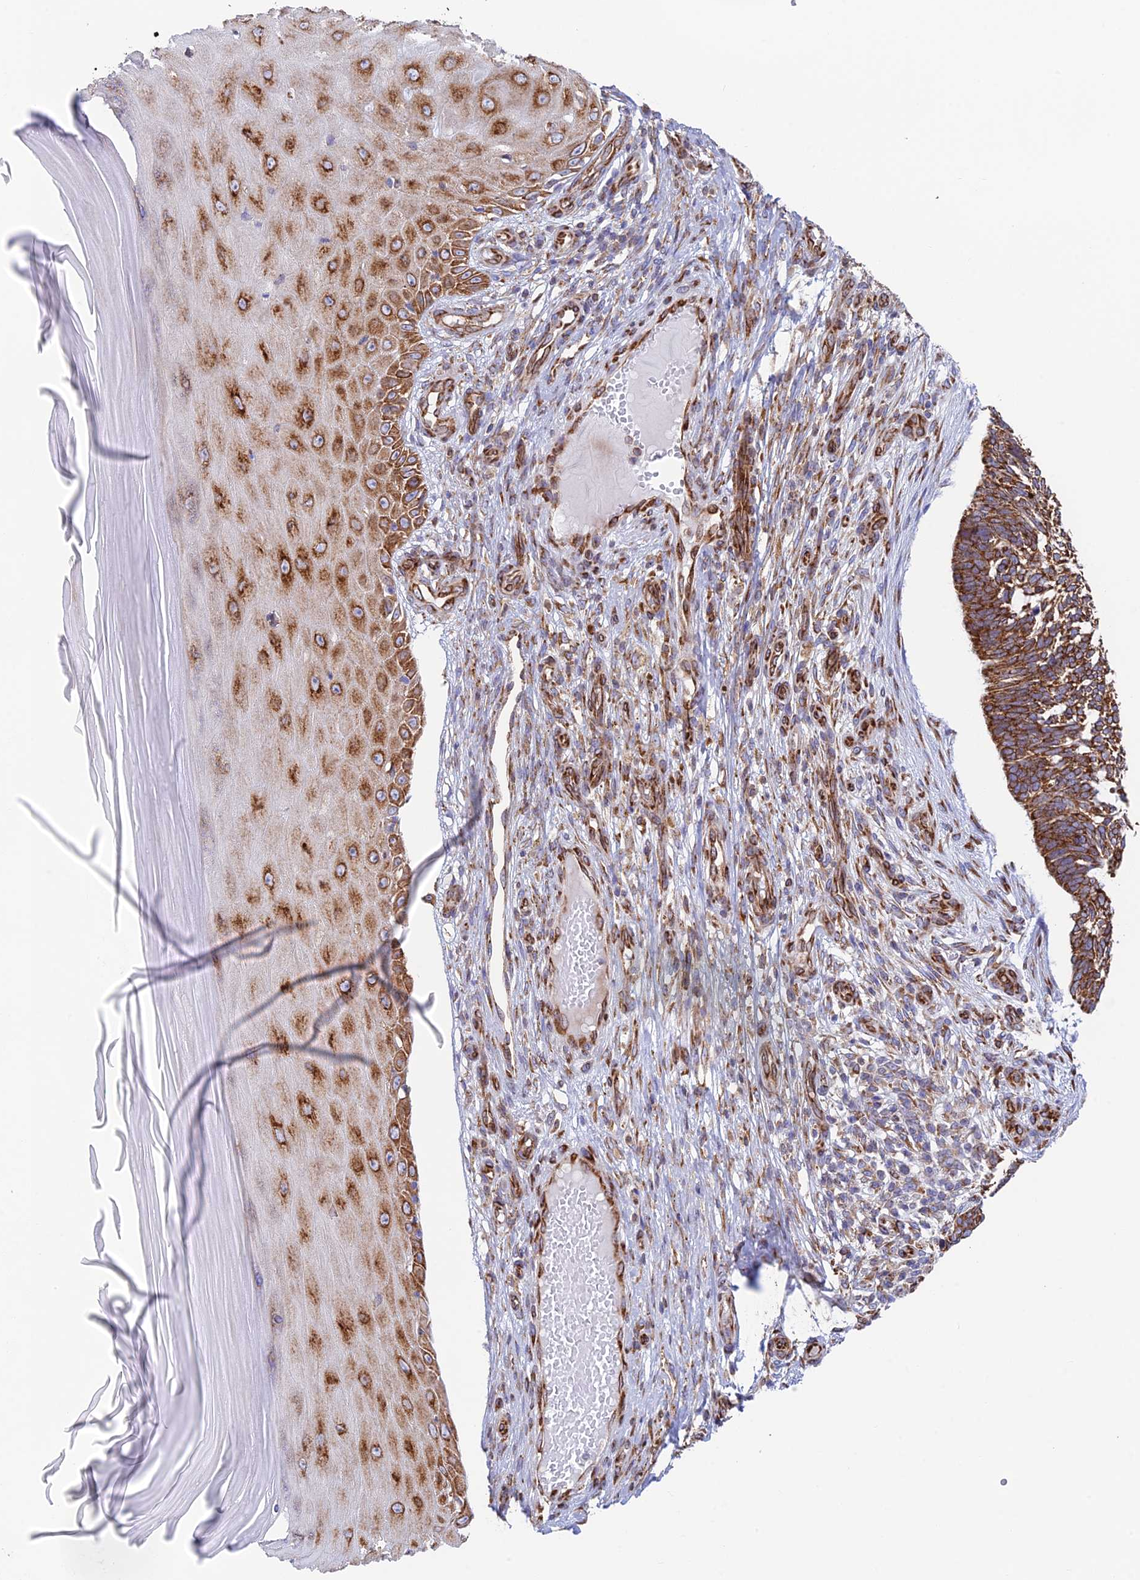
{"staining": {"intensity": "moderate", "quantity": ">75%", "location": "cytoplasmic/membranous"}, "tissue": "skin cancer", "cell_type": "Tumor cells", "image_type": "cancer", "snomed": [{"axis": "morphology", "description": "Basal cell carcinoma"}, {"axis": "topography", "description": "Skin"}], "caption": "The photomicrograph shows a brown stain indicating the presence of a protein in the cytoplasmic/membranous of tumor cells in skin cancer (basal cell carcinoma).", "gene": "CCDC69", "patient": {"sex": "male", "age": 88}}